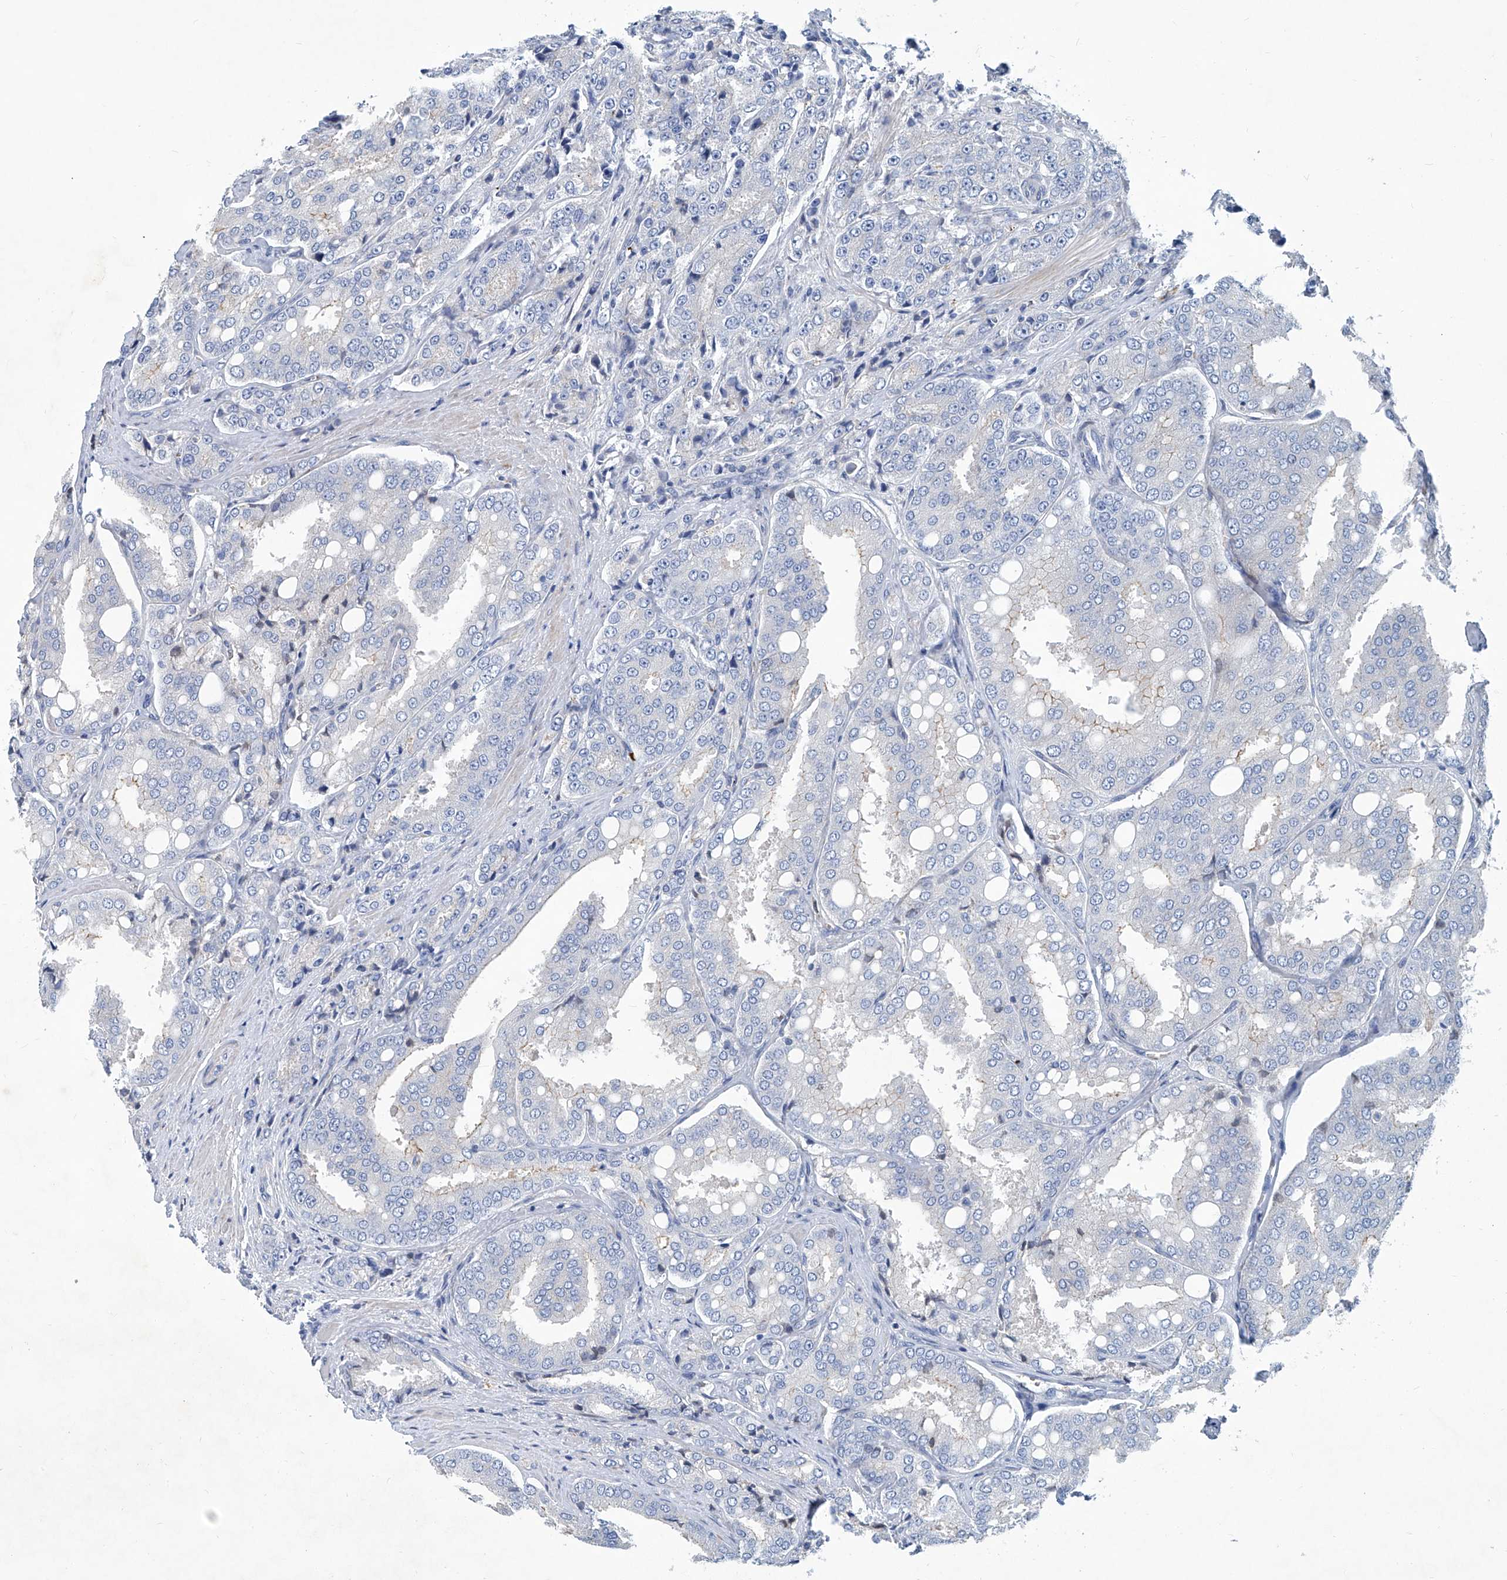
{"staining": {"intensity": "negative", "quantity": "none", "location": "none"}, "tissue": "prostate cancer", "cell_type": "Tumor cells", "image_type": "cancer", "snomed": [{"axis": "morphology", "description": "Adenocarcinoma, High grade"}, {"axis": "topography", "description": "Prostate"}], "caption": "Immunohistochemistry (IHC) of prostate cancer exhibits no staining in tumor cells.", "gene": "FPR2", "patient": {"sex": "male", "age": 50}}